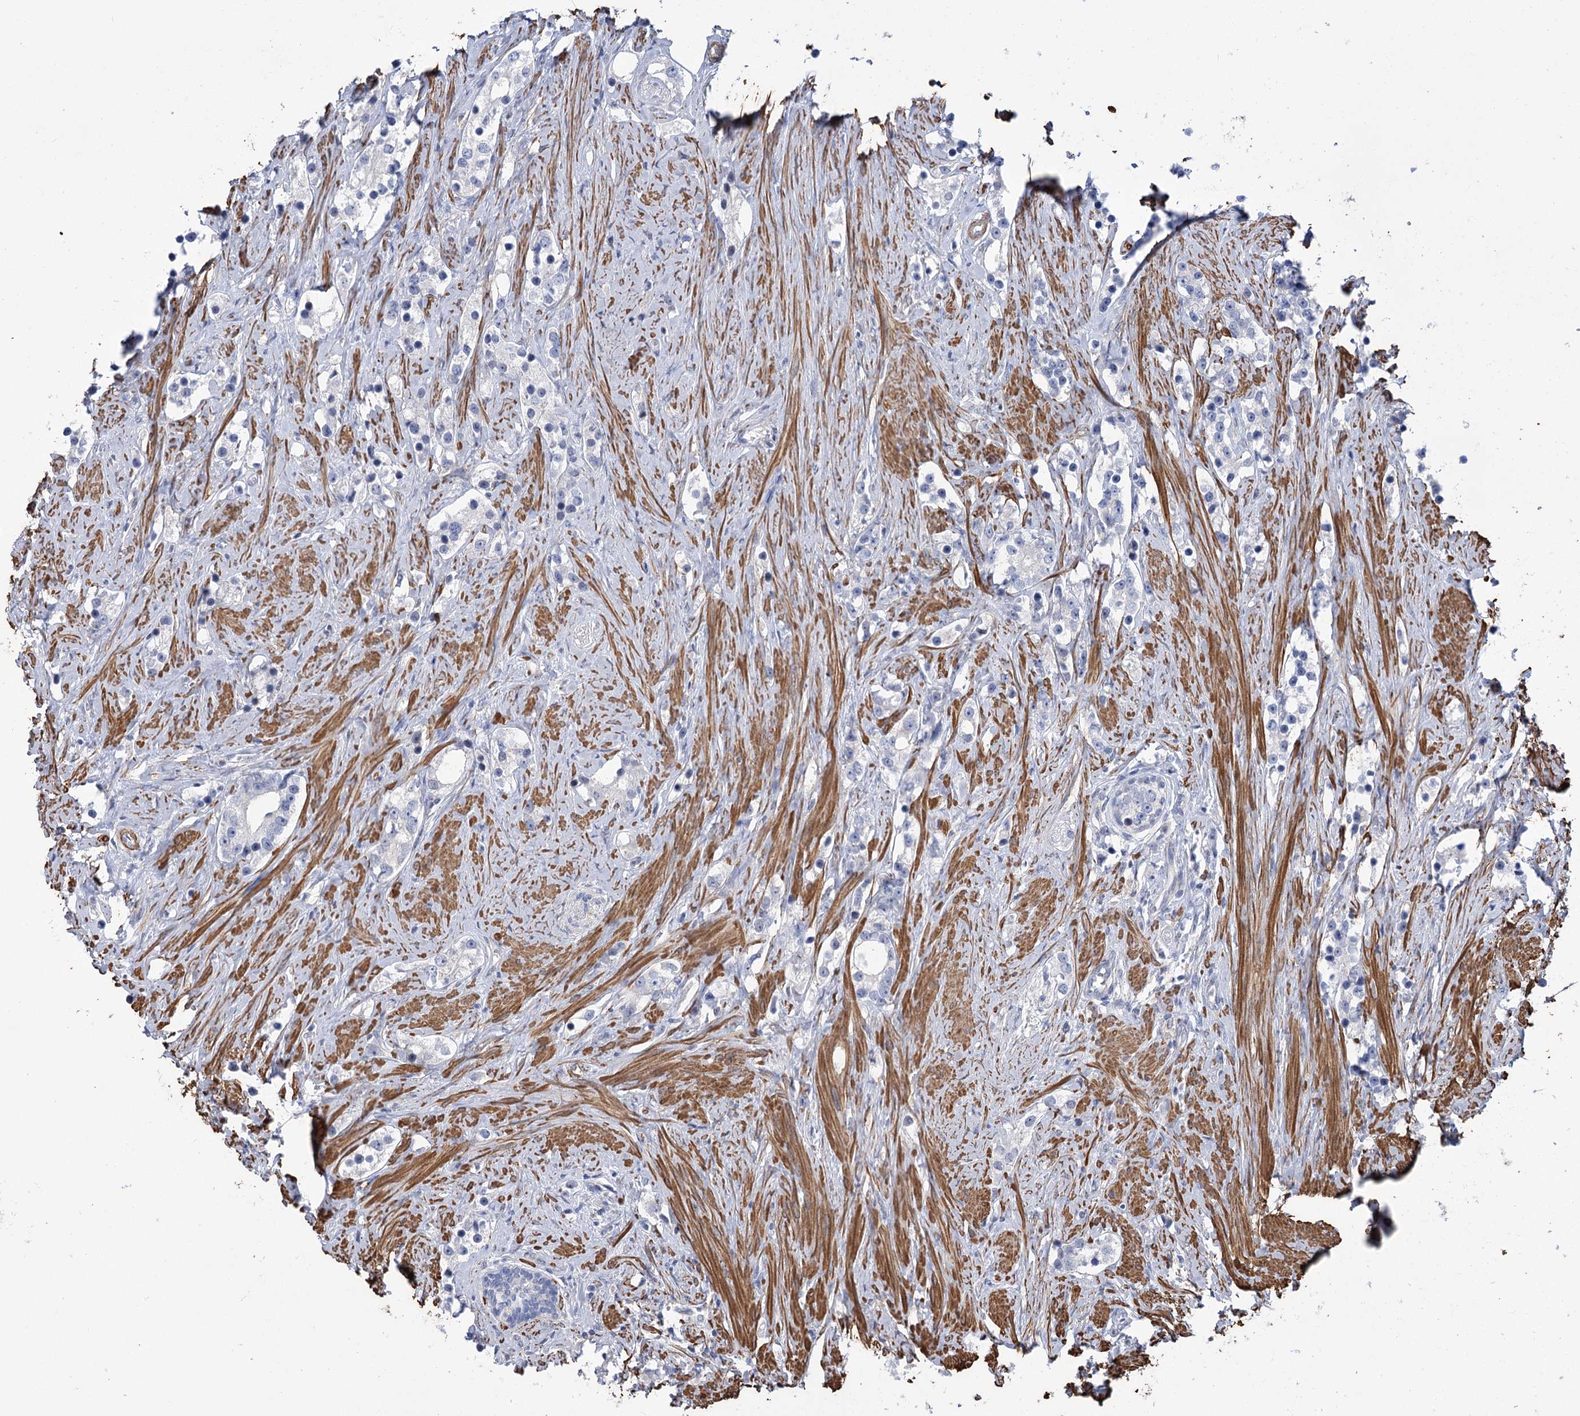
{"staining": {"intensity": "negative", "quantity": "none", "location": "none"}, "tissue": "prostate cancer", "cell_type": "Tumor cells", "image_type": "cancer", "snomed": [{"axis": "morphology", "description": "Adenocarcinoma, High grade"}, {"axis": "topography", "description": "Prostate"}], "caption": "IHC histopathology image of prostate cancer (high-grade adenocarcinoma) stained for a protein (brown), which exhibits no expression in tumor cells.", "gene": "WASHC3", "patient": {"sex": "male", "age": 63}}